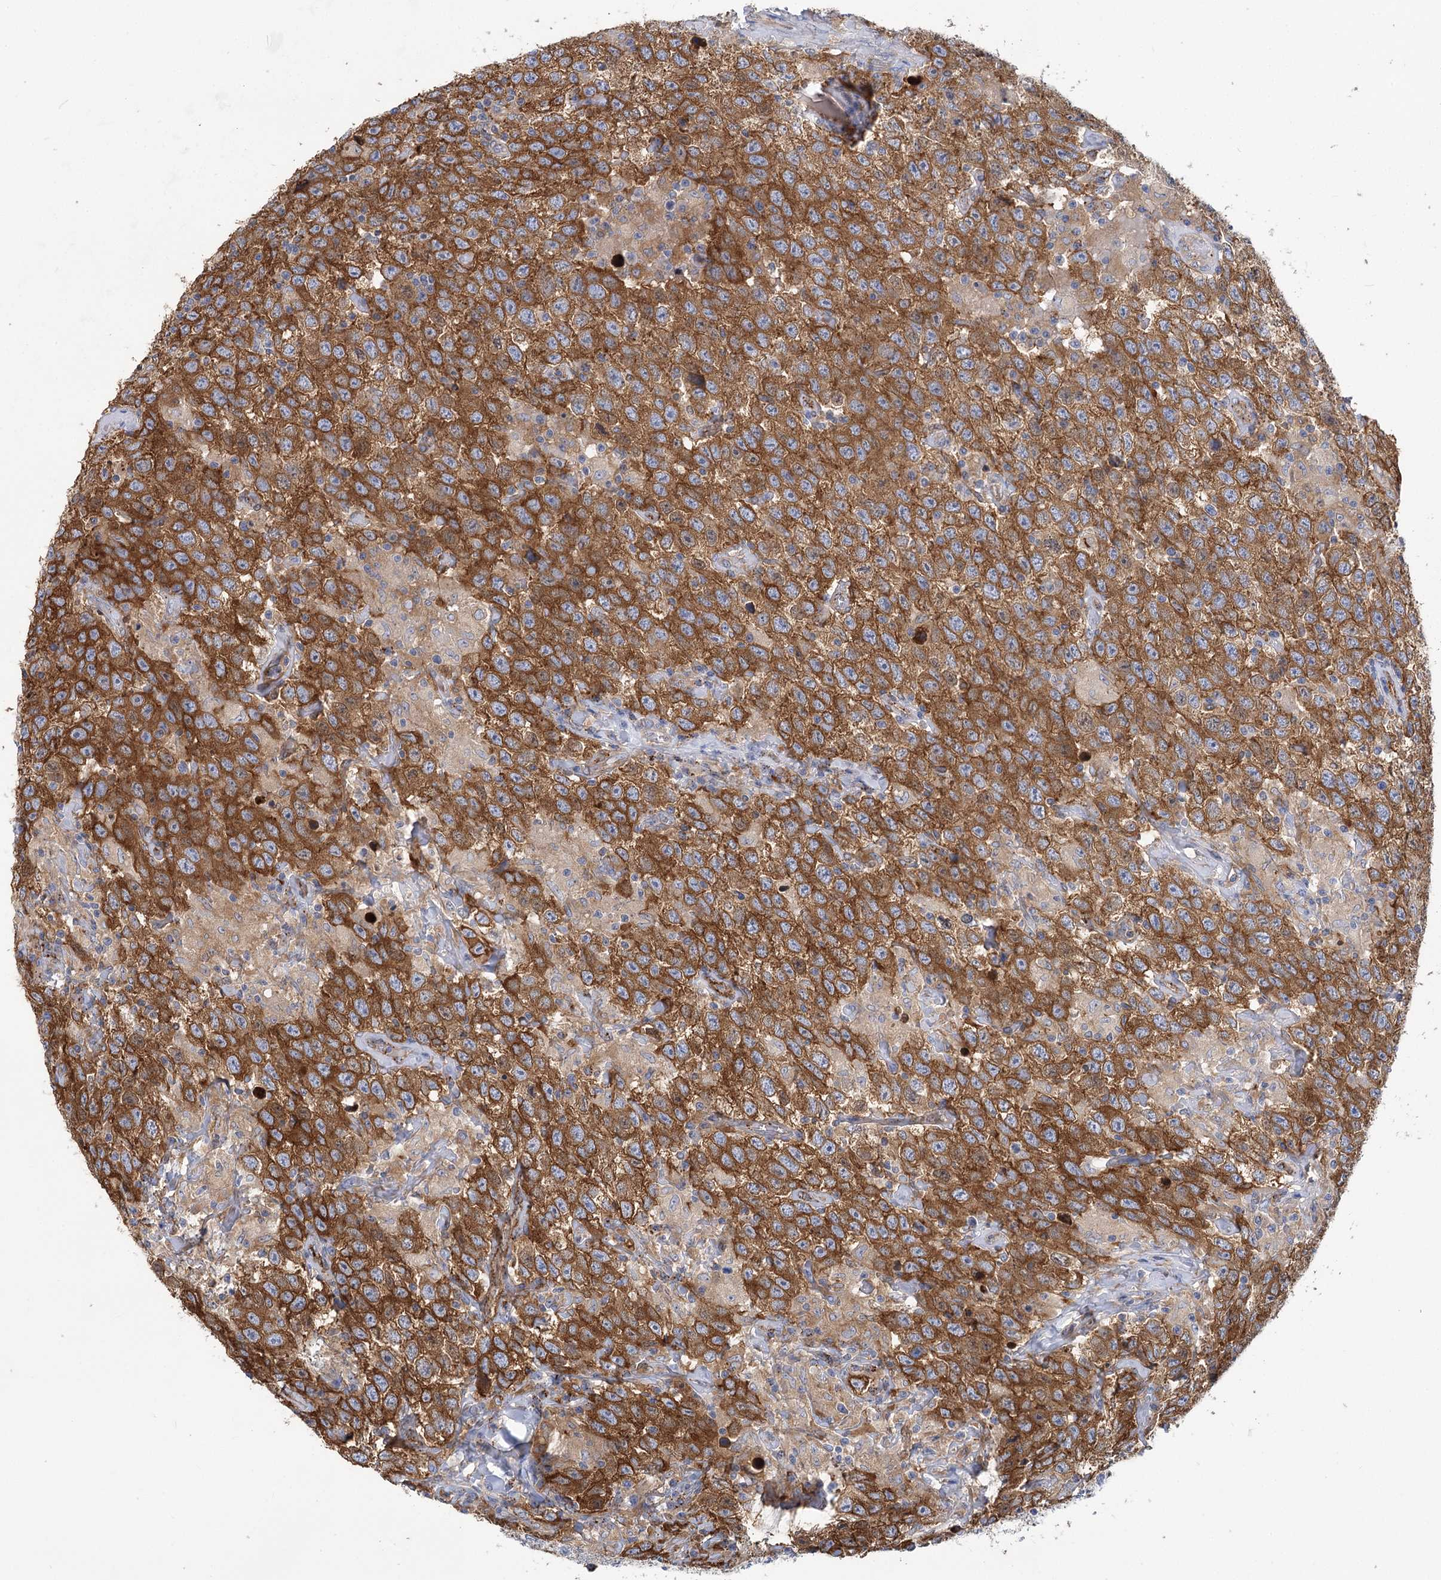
{"staining": {"intensity": "moderate", "quantity": ">75%", "location": "cytoplasmic/membranous"}, "tissue": "testis cancer", "cell_type": "Tumor cells", "image_type": "cancer", "snomed": [{"axis": "morphology", "description": "Seminoma, NOS"}, {"axis": "topography", "description": "Testis"}], "caption": "Immunohistochemical staining of testis seminoma reveals medium levels of moderate cytoplasmic/membranous staining in approximately >75% of tumor cells.", "gene": "GUSB", "patient": {"sex": "male", "age": 41}}